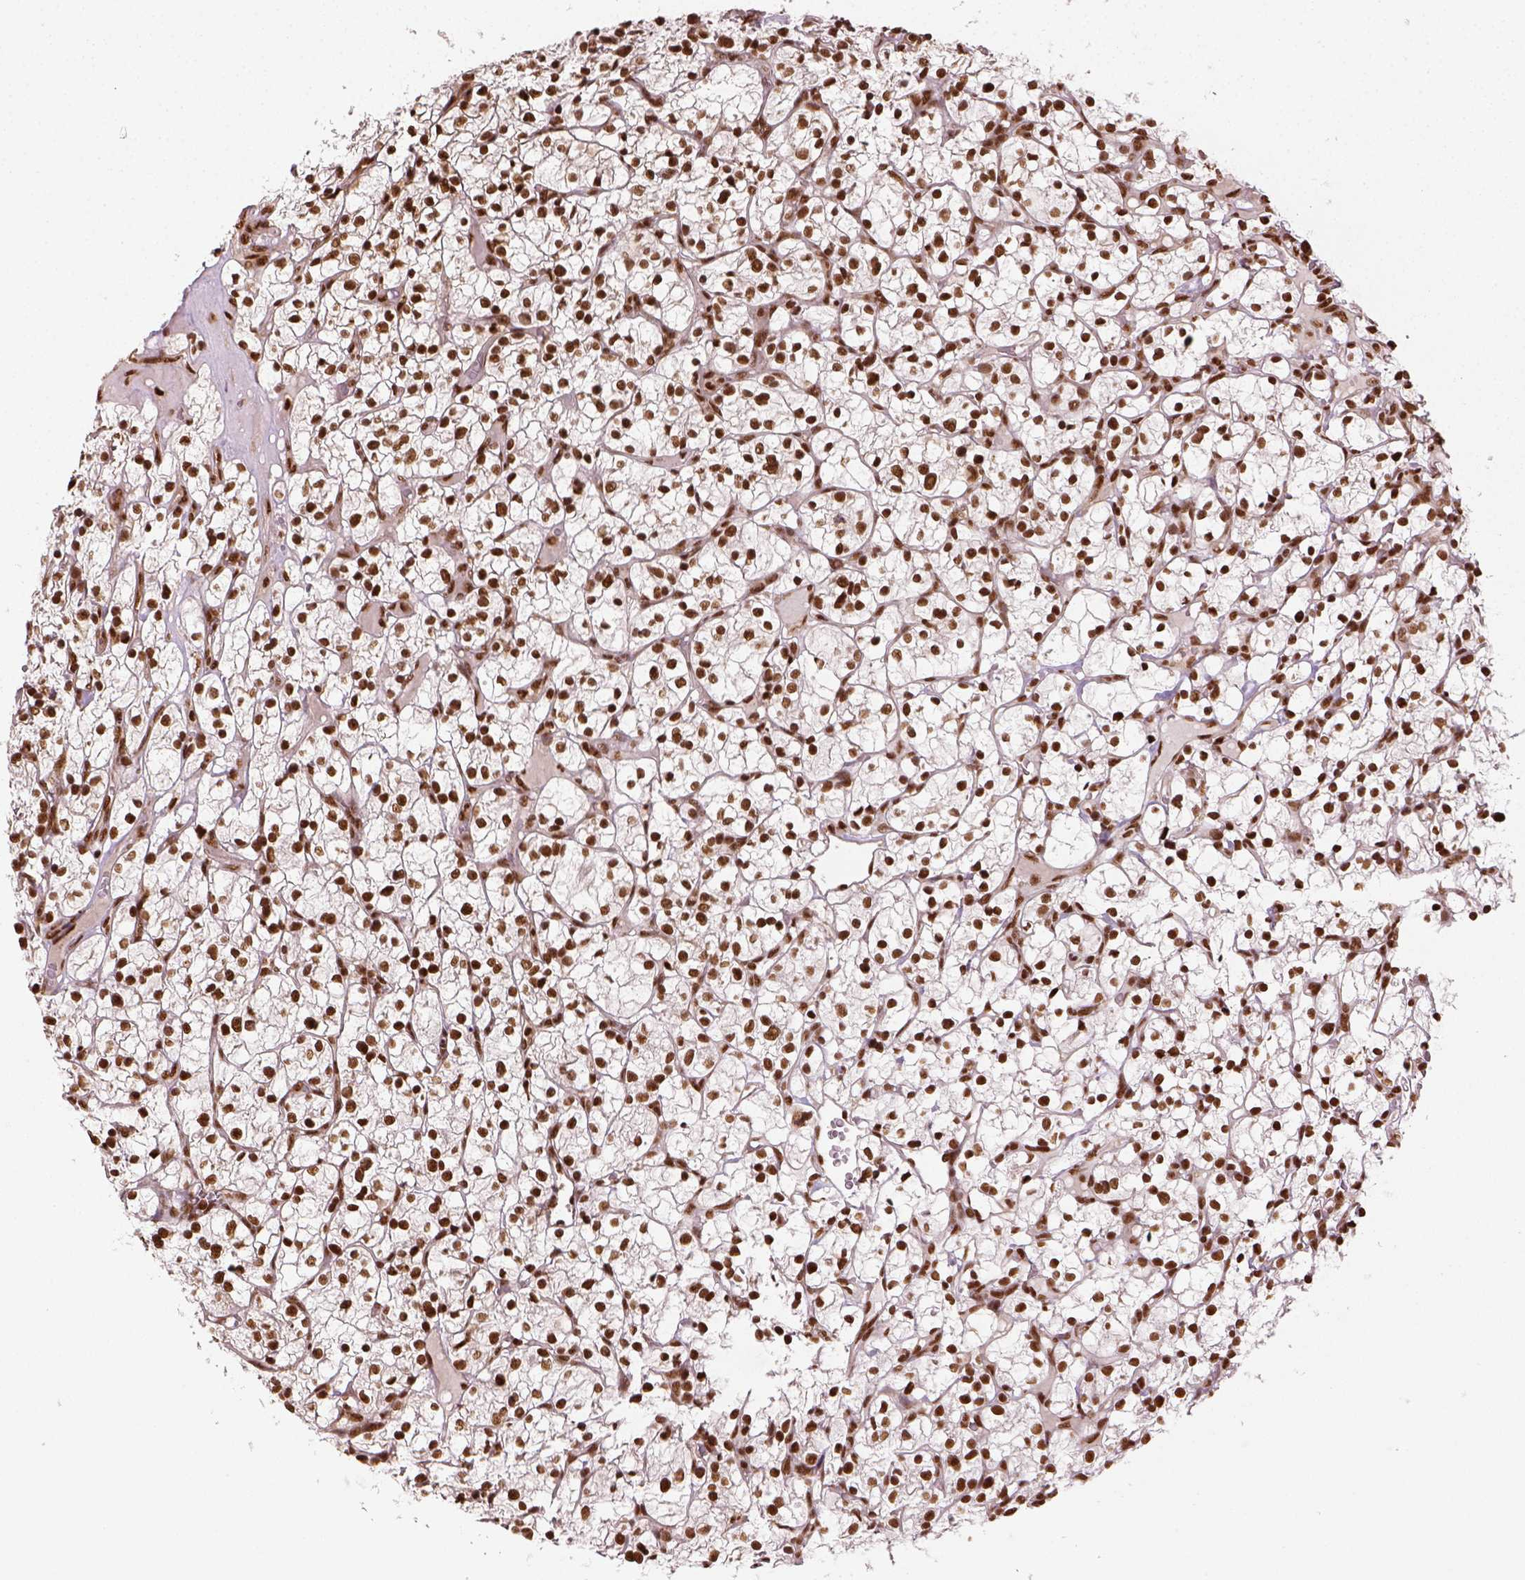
{"staining": {"intensity": "strong", "quantity": ">75%", "location": "nuclear"}, "tissue": "renal cancer", "cell_type": "Tumor cells", "image_type": "cancer", "snomed": [{"axis": "morphology", "description": "Adenocarcinoma, NOS"}, {"axis": "topography", "description": "Kidney"}], "caption": "An immunohistochemistry histopathology image of neoplastic tissue is shown. Protein staining in brown shows strong nuclear positivity in renal adenocarcinoma within tumor cells. (brown staining indicates protein expression, while blue staining denotes nuclei).", "gene": "CCAR1", "patient": {"sex": "female", "age": 64}}